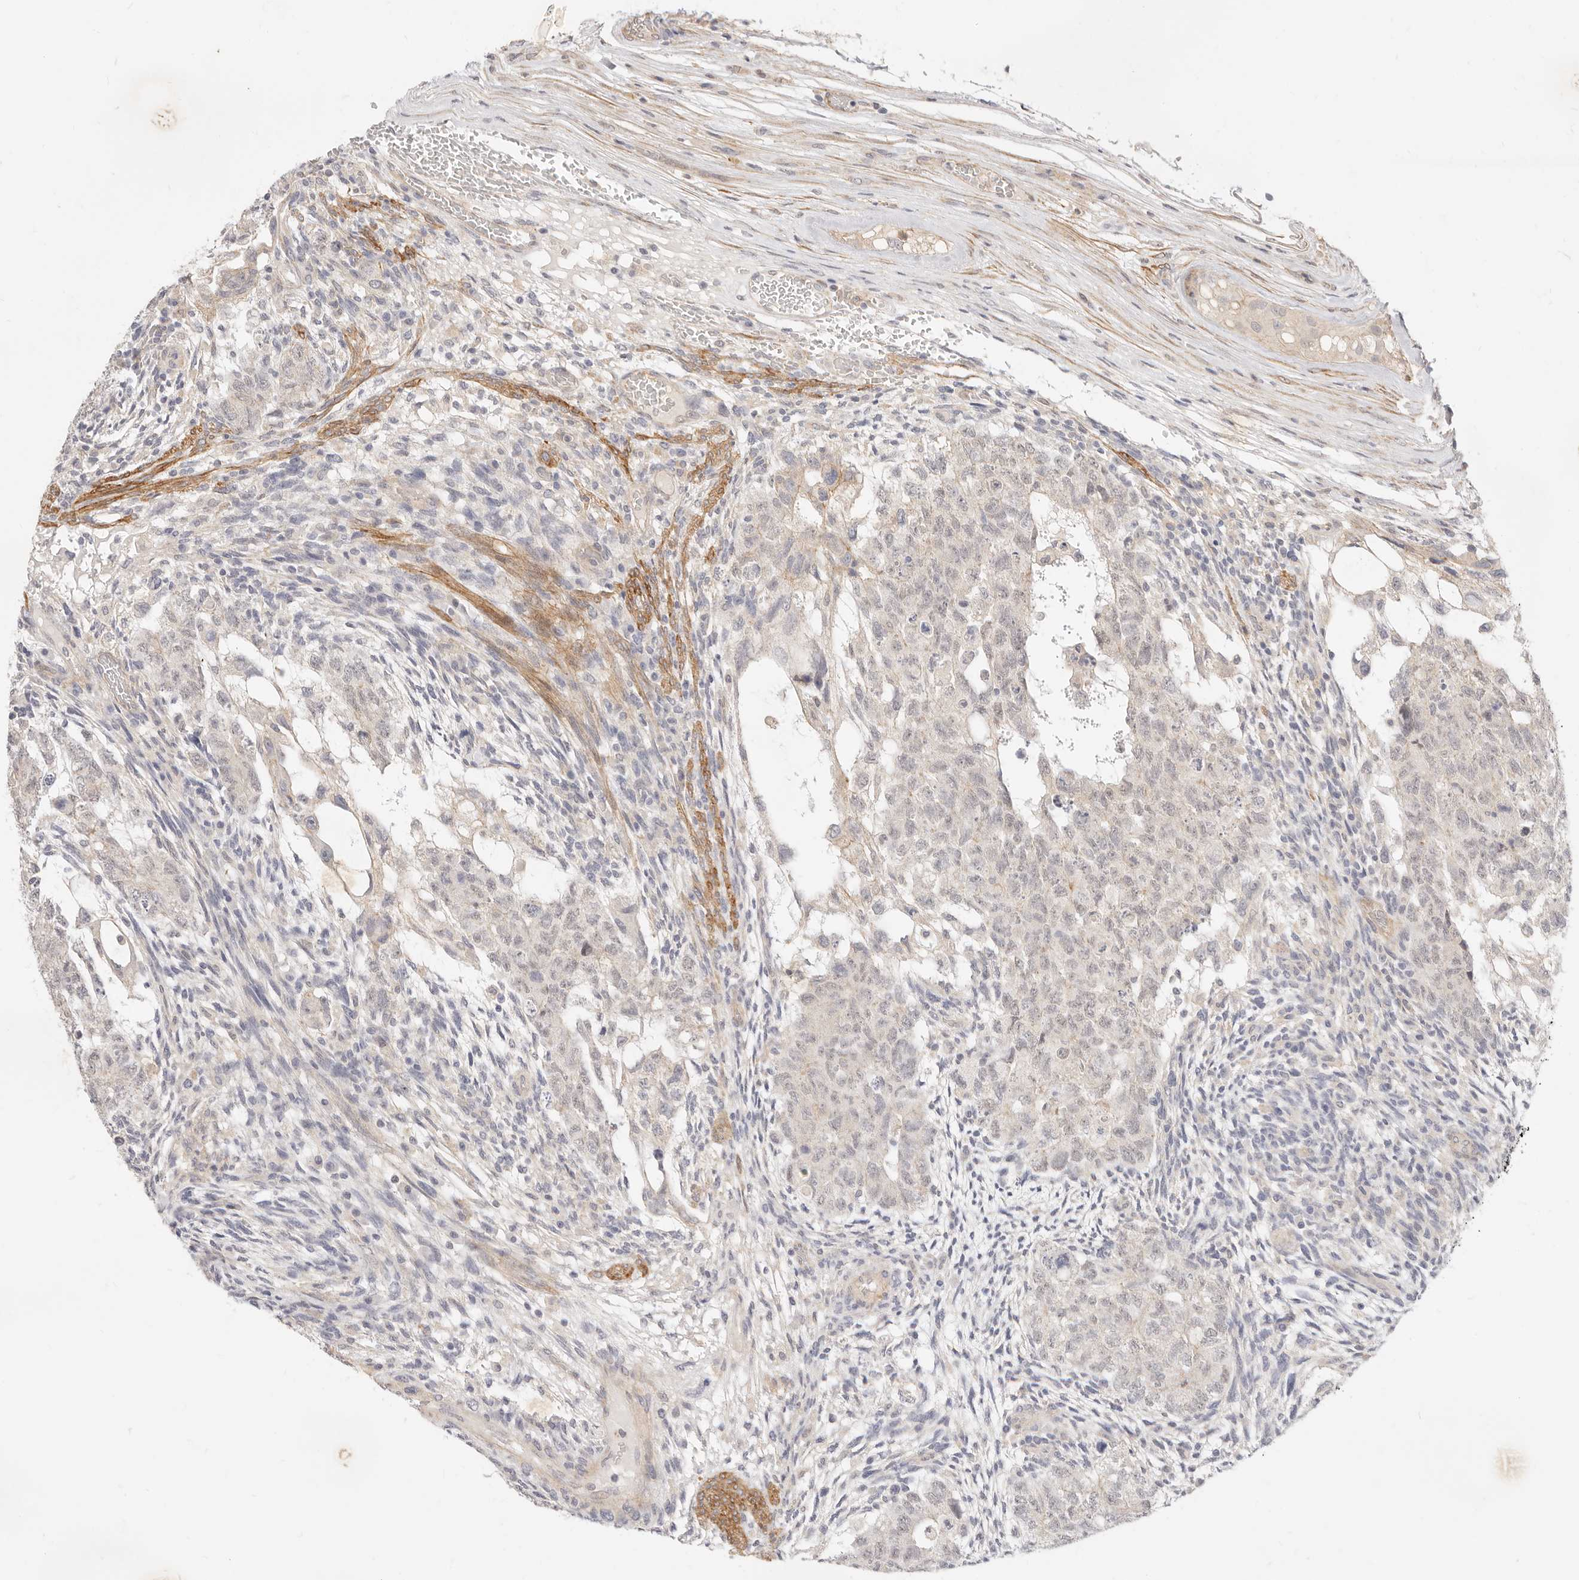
{"staining": {"intensity": "negative", "quantity": "none", "location": "none"}, "tissue": "testis cancer", "cell_type": "Tumor cells", "image_type": "cancer", "snomed": [{"axis": "morphology", "description": "Normal tissue, NOS"}, {"axis": "morphology", "description": "Carcinoma, Embryonal, NOS"}, {"axis": "topography", "description": "Testis"}], "caption": "An image of human testis embryonal carcinoma is negative for staining in tumor cells. (Brightfield microscopy of DAB IHC at high magnification).", "gene": "UBXN10", "patient": {"sex": "male", "age": 36}}